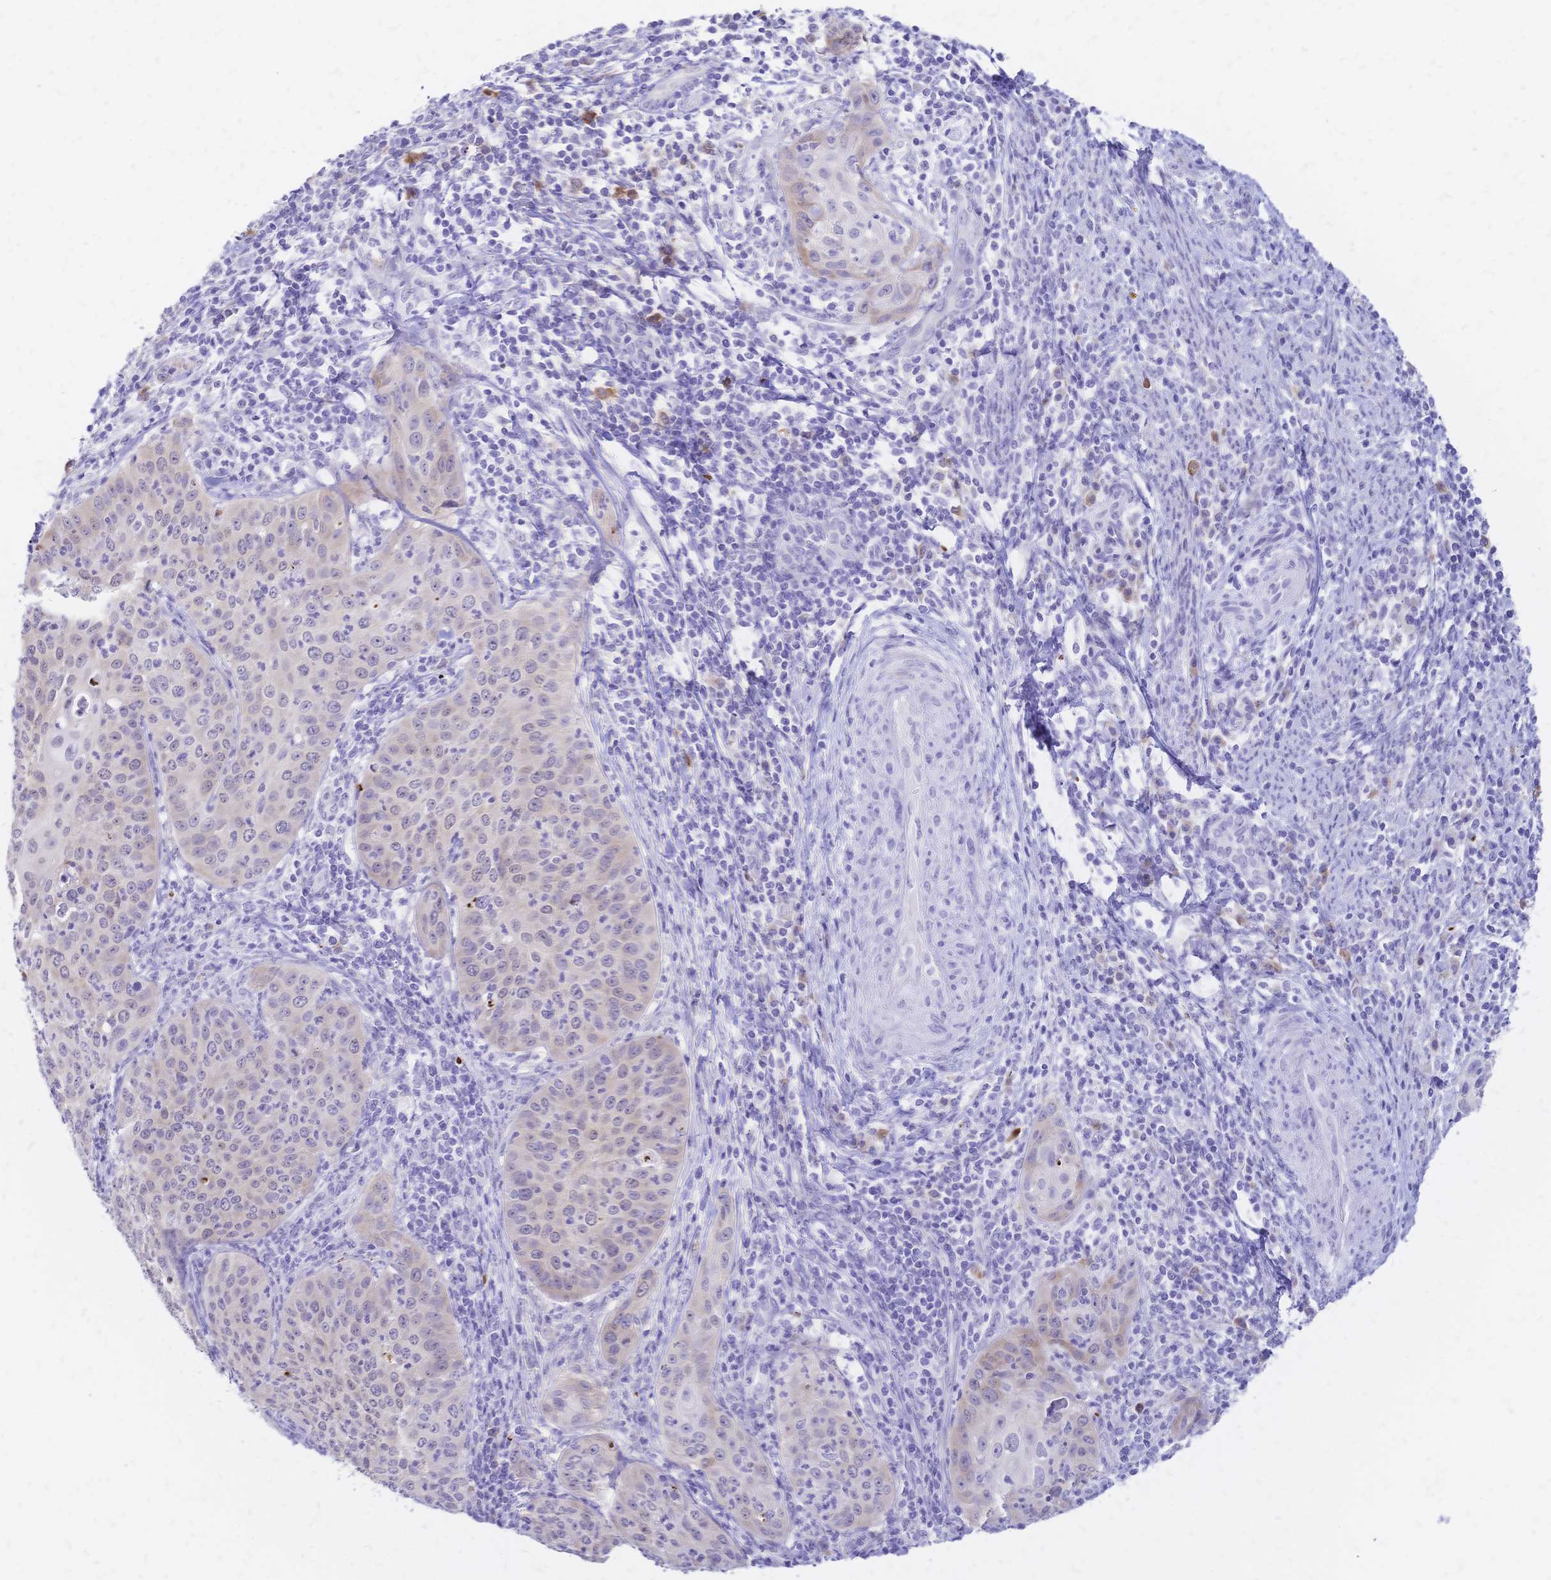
{"staining": {"intensity": "weak", "quantity": "<25%", "location": "cytoplasmic/membranous"}, "tissue": "cervical cancer", "cell_type": "Tumor cells", "image_type": "cancer", "snomed": [{"axis": "morphology", "description": "Squamous cell carcinoma, NOS"}, {"axis": "topography", "description": "Cervix"}], "caption": "An immunohistochemistry micrograph of squamous cell carcinoma (cervical) is shown. There is no staining in tumor cells of squamous cell carcinoma (cervical).", "gene": "GRB7", "patient": {"sex": "female", "age": 30}}